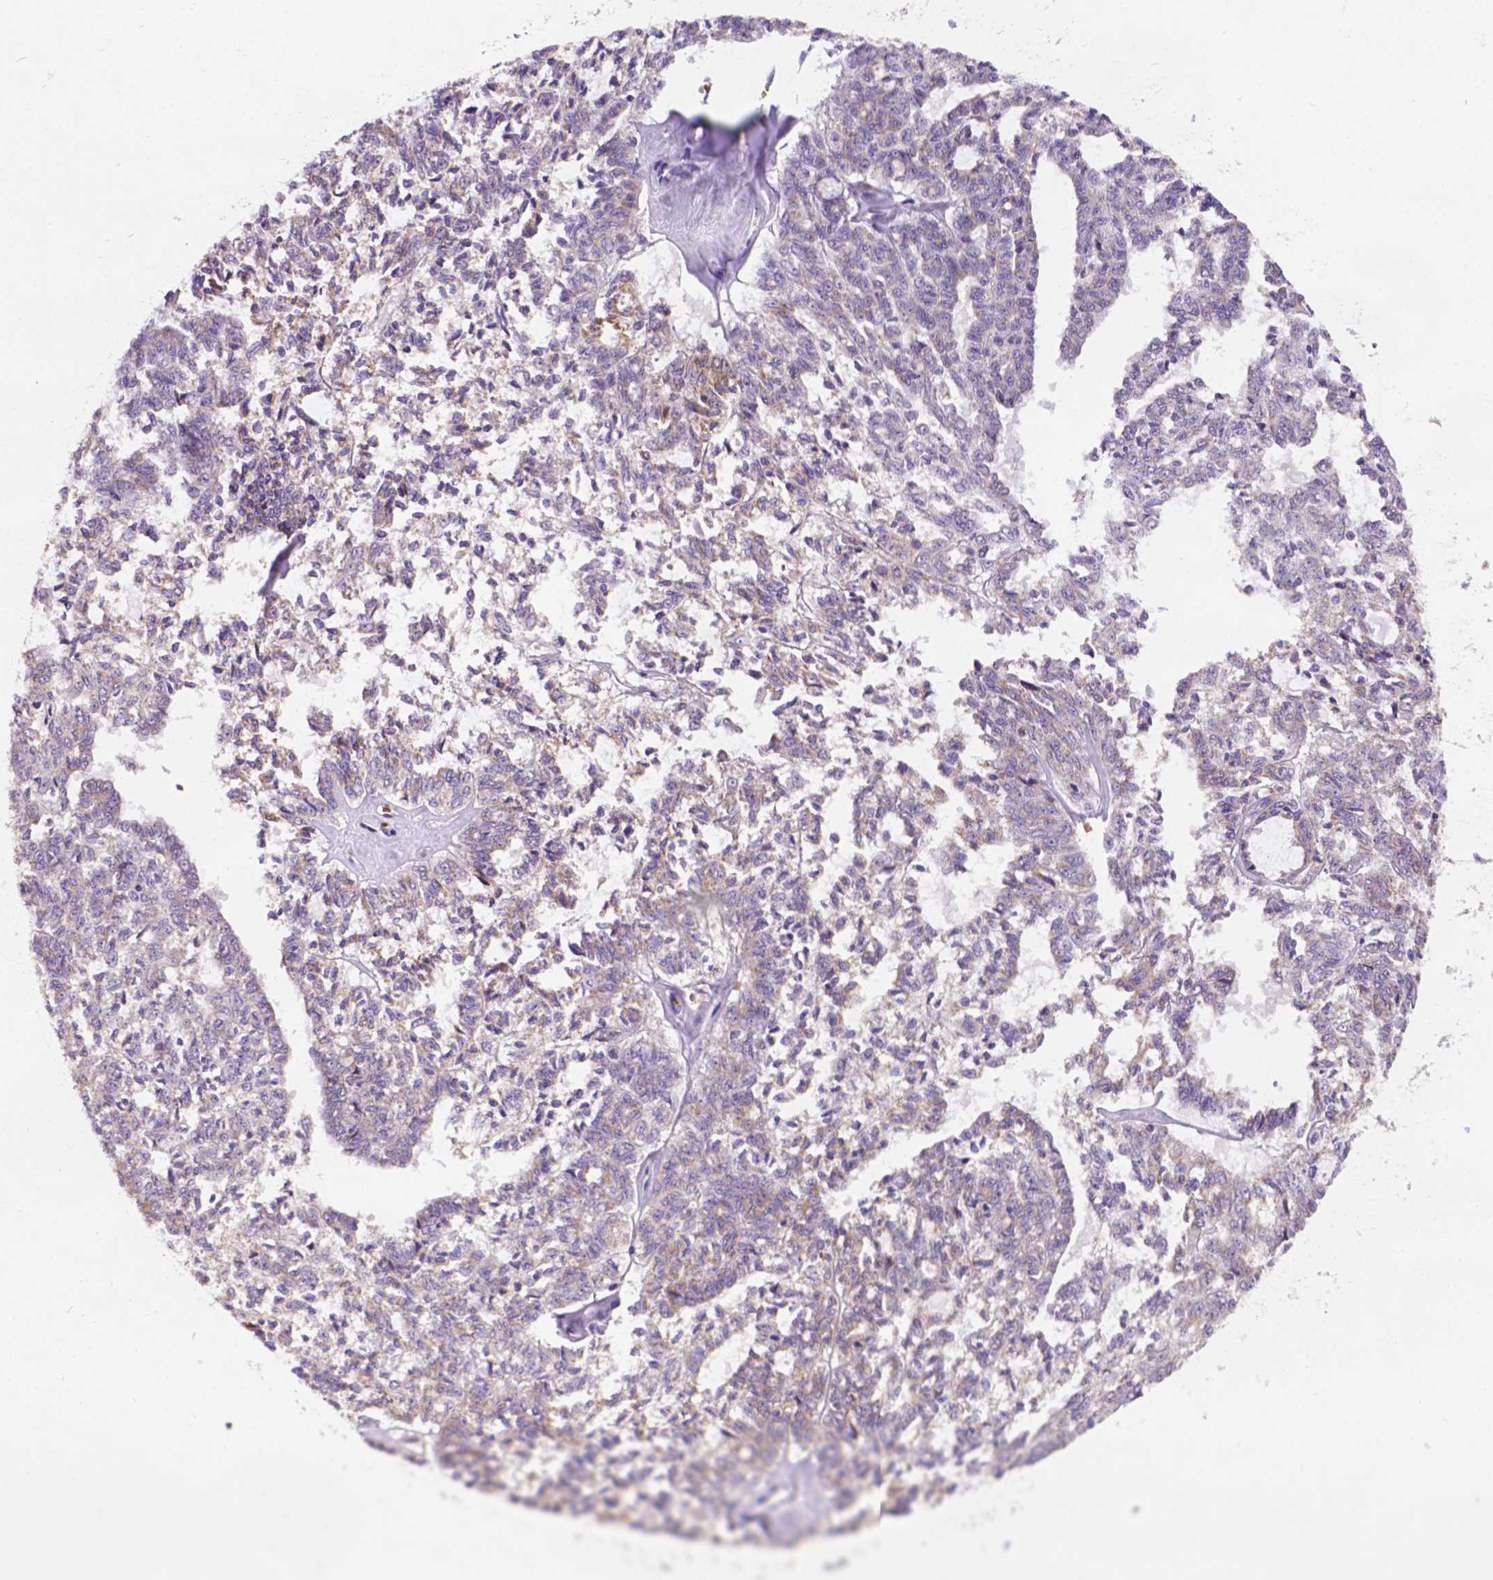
{"staining": {"intensity": "weak", "quantity": ">75%", "location": "cytoplasmic/membranous"}, "tissue": "ovarian cancer", "cell_type": "Tumor cells", "image_type": "cancer", "snomed": [{"axis": "morphology", "description": "Cystadenocarcinoma, serous, NOS"}, {"axis": "topography", "description": "Ovary"}], "caption": "Tumor cells exhibit low levels of weak cytoplasmic/membranous expression in about >75% of cells in human ovarian cancer.", "gene": "L2HGDH", "patient": {"sex": "female", "age": 71}}